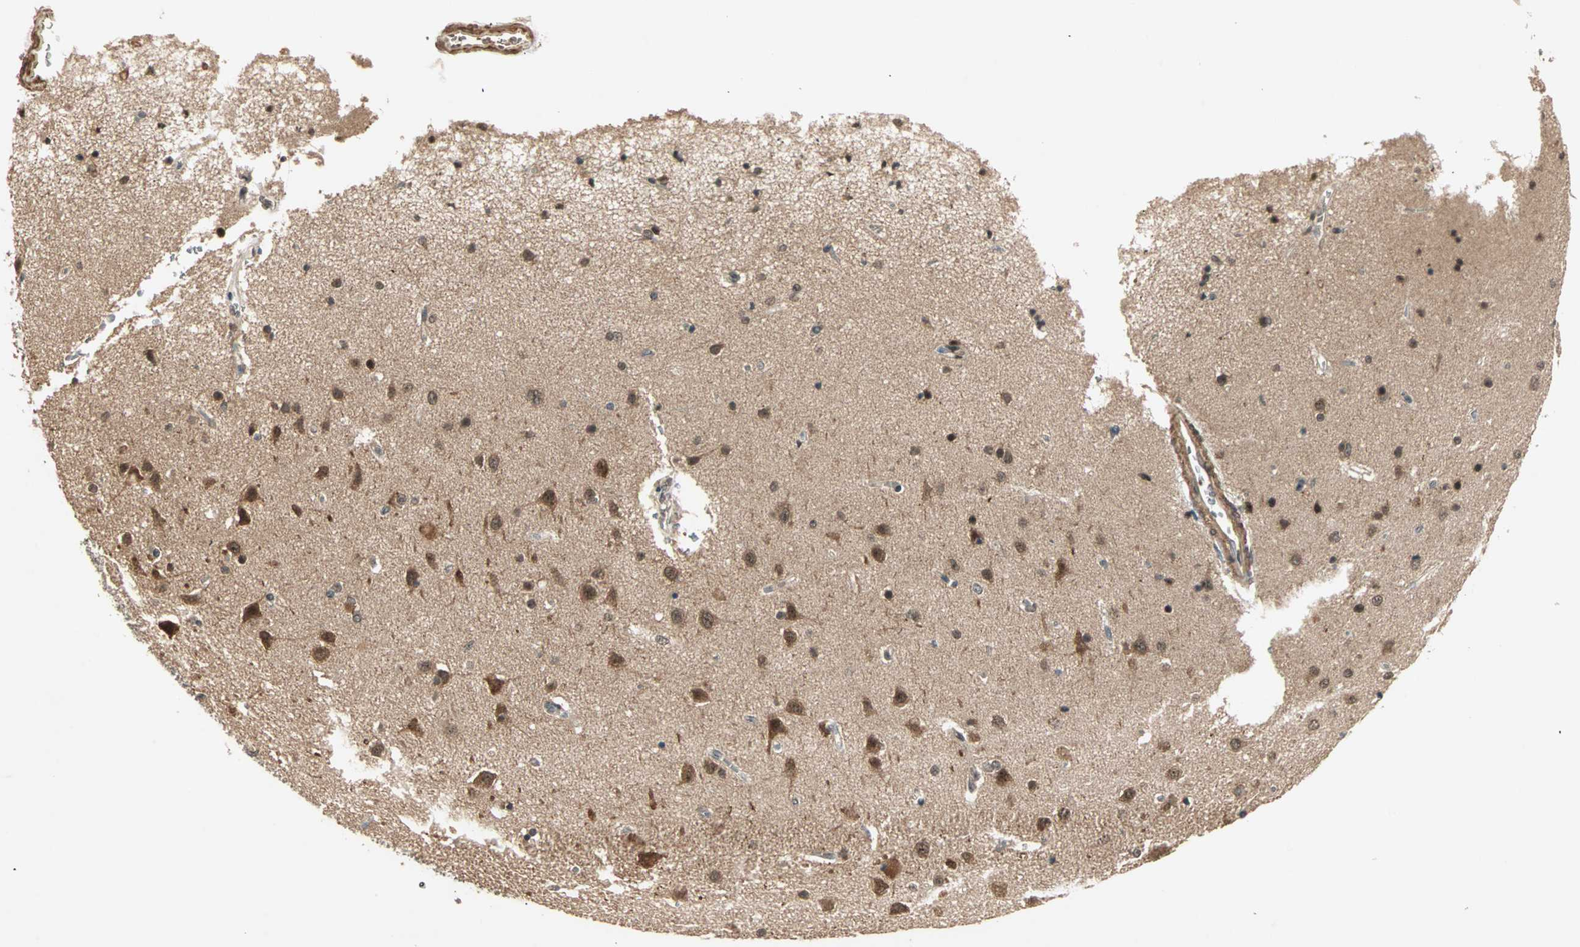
{"staining": {"intensity": "moderate", "quantity": ">75%", "location": "cytoplasmic/membranous,nuclear"}, "tissue": "cerebral cortex", "cell_type": "Endothelial cells", "image_type": "normal", "snomed": [{"axis": "morphology", "description": "Normal tissue, NOS"}, {"axis": "topography", "description": "Cerebral cortex"}], "caption": "Immunohistochemistry of benign cerebral cortex demonstrates medium levels of moderate cytoplasmic/membranous,nuclear staining in approximately >75% of endothelial cells.", "gene": "ZSCAN31", "patient": {"sex": "female", "age": 54}}